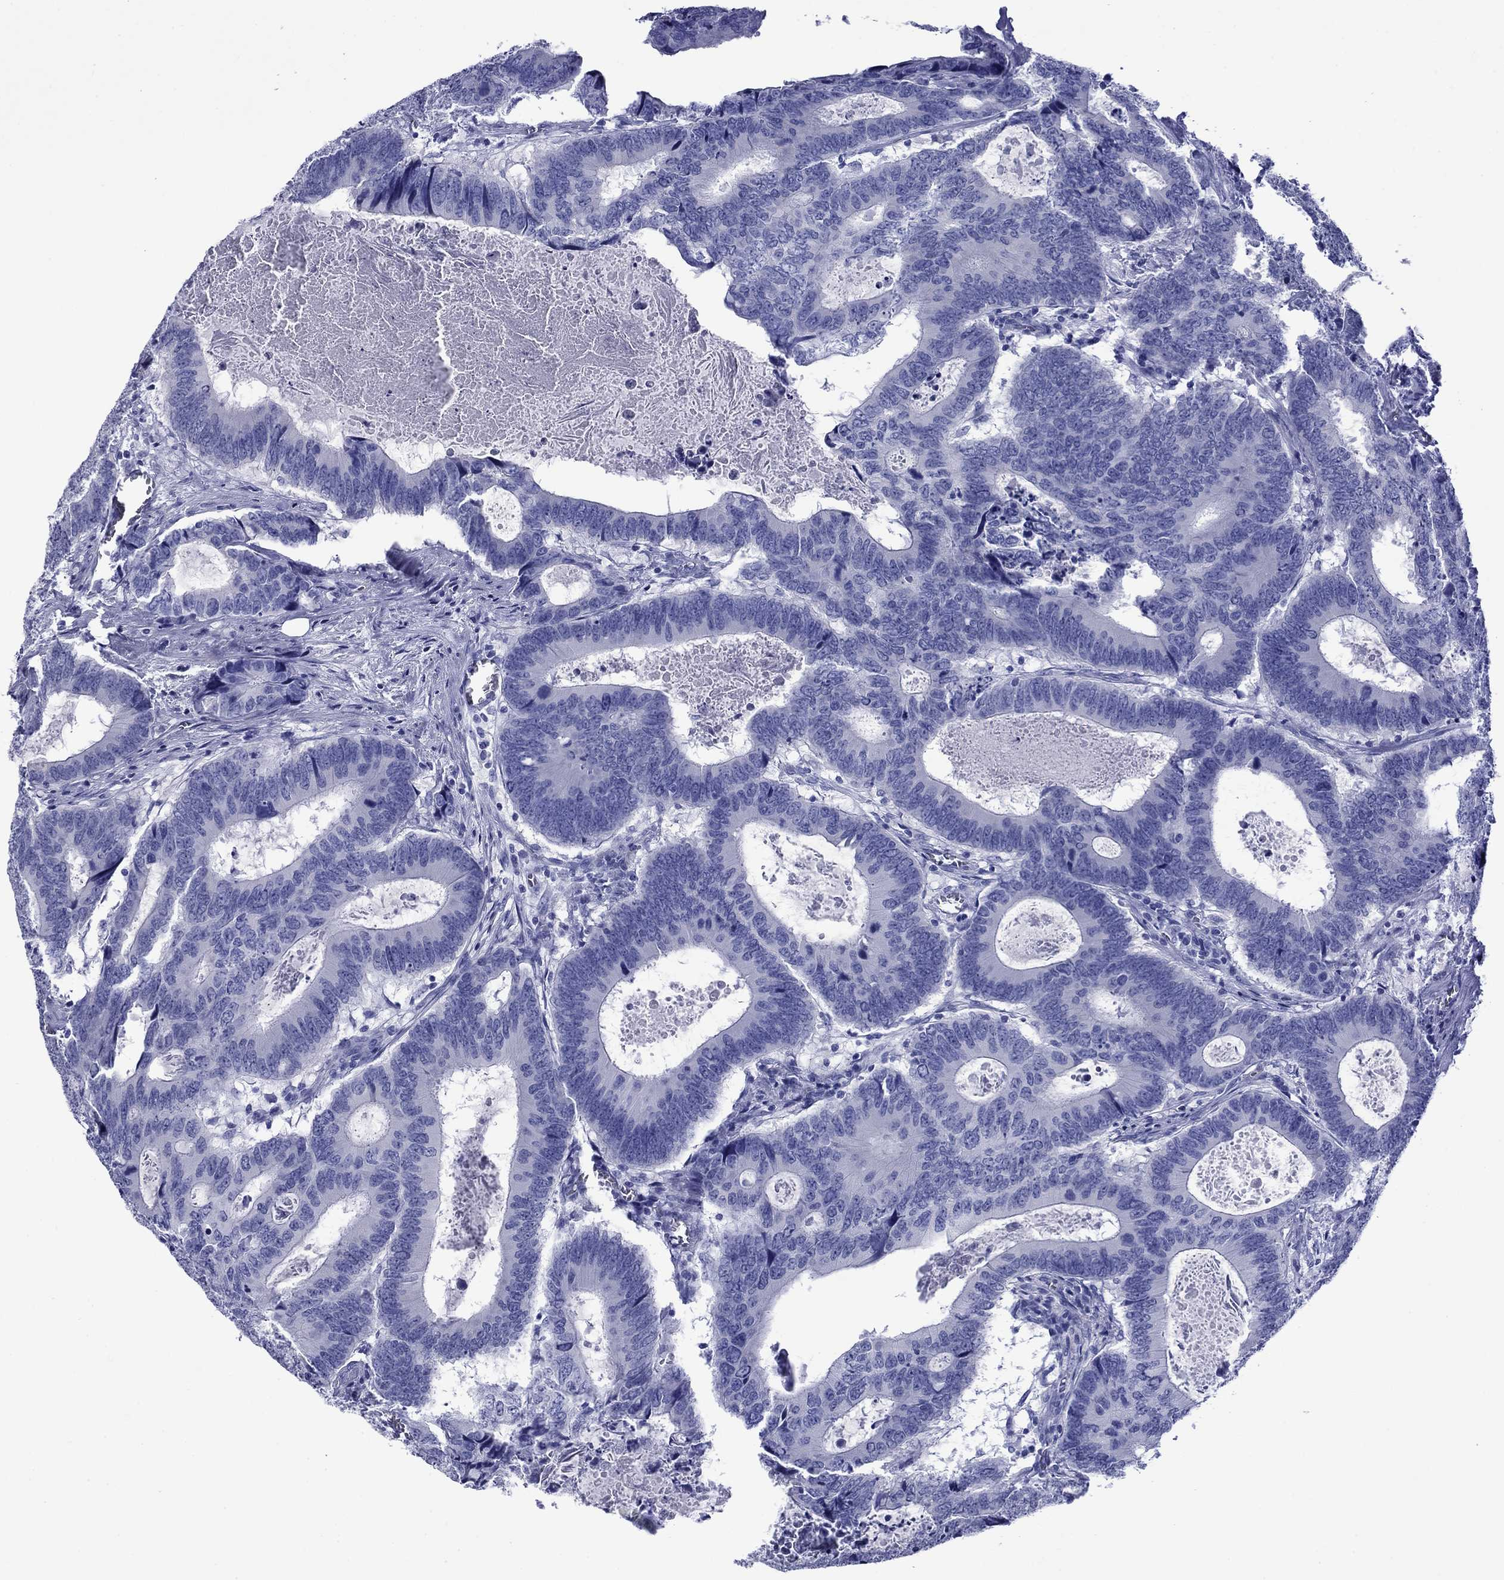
{"staining": {"intensity": "negative", "quantity": "none", "location": "none"}, "tissue": "colorectal cancer", "cell_type": "Tumor cells", "image_type": "cancer", "snomed": [{"axis": "morphology", "description": "Adenocarcinoma, NOS"}, {"axis": "topography", "description": "Colon"}], "caption": "DAB immunohistochemical staining of human colorectal cancer (adenocarcinoma) exhibits no significant staining in tumor cells. (DAB (3,3'-diaminobenzidine) immunohistochemistry visualized using brightfield microscopy, high magnification).", "gene": "ROM1", "patient": {"sex": "female", "age": 82}}